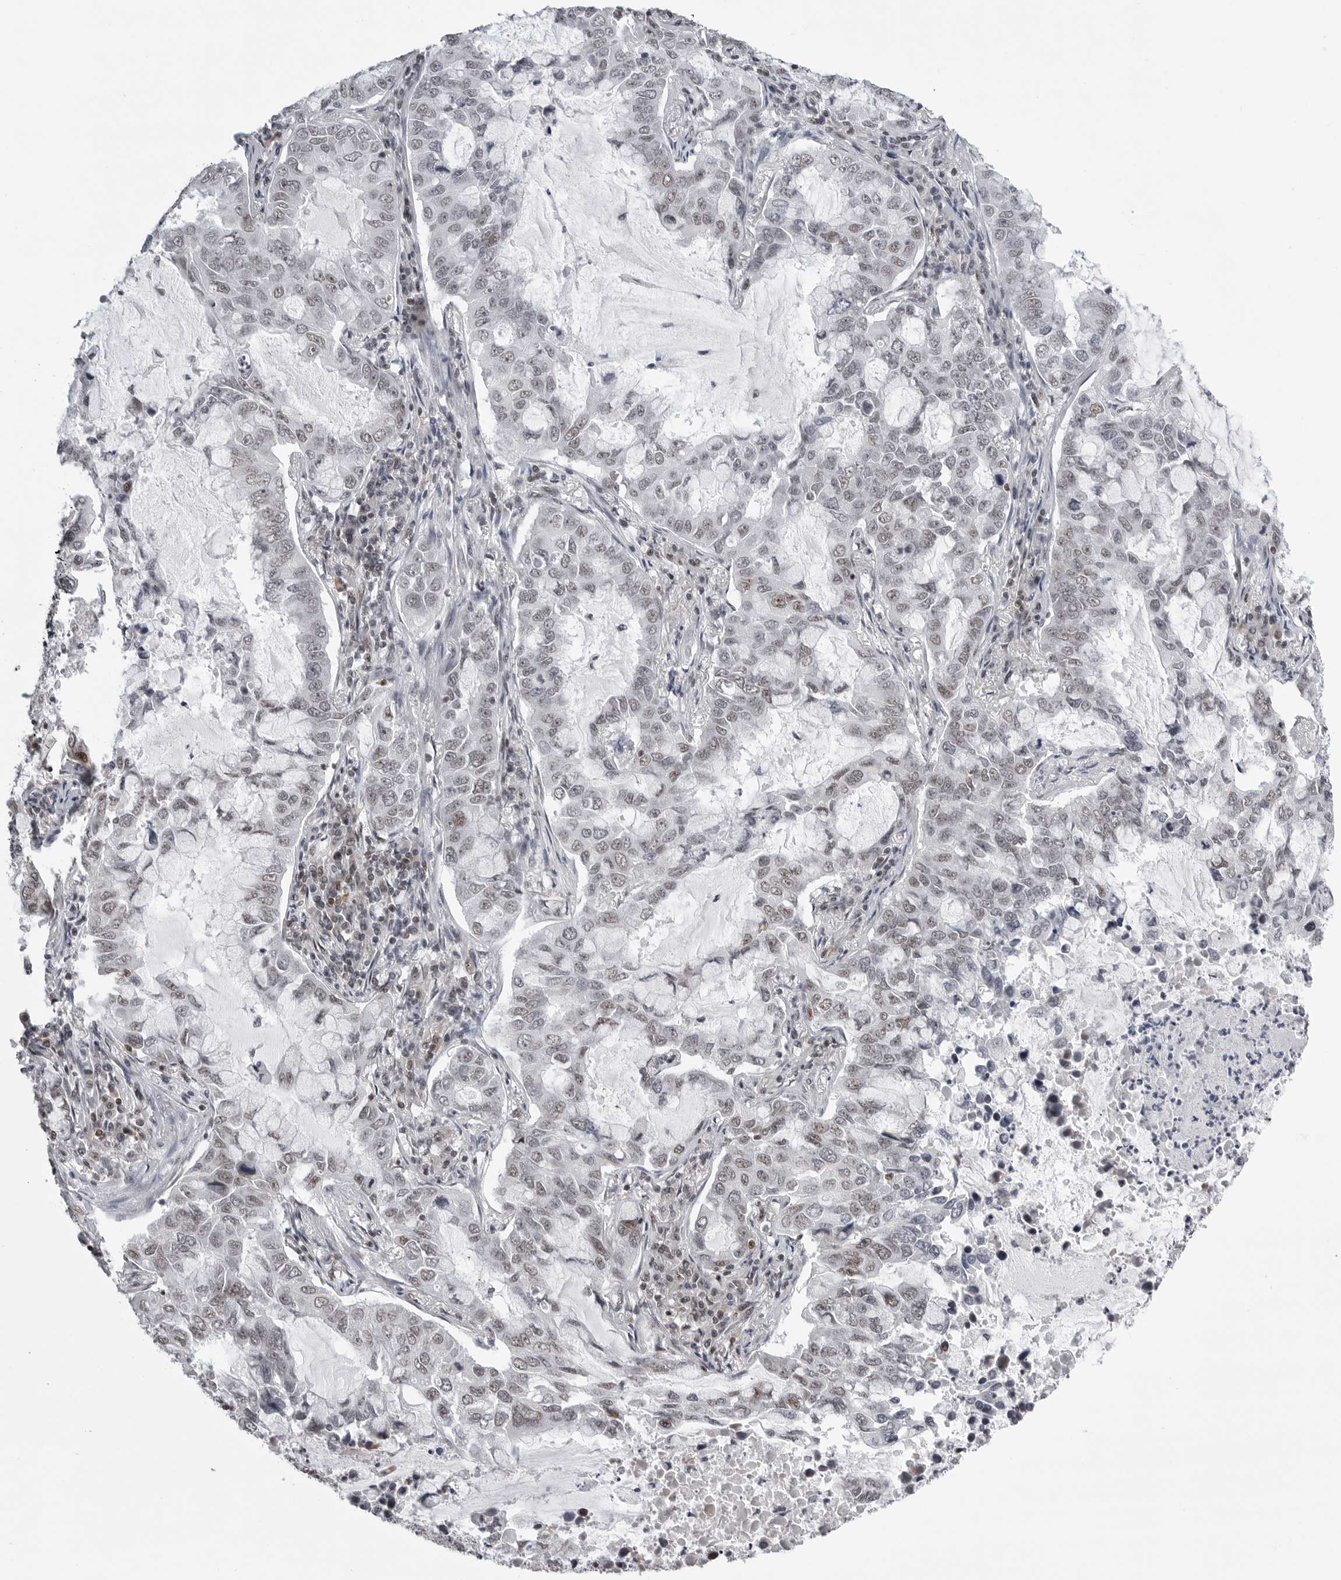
{"staining": {"intensity": "moderate", "quantity": "<25%", "location": "nuclear"}, "tissue": "lung cancer", "cell_type": "Tumor cells", "image_type": "cancer", "snomed": [{"axis": "morphology", "description": "Adenocarcinoma, NOS"}, {"axis": "topography", "description": "Lung"}], "caption": "Human lung cancer (adenocarcinoma) stained with a protein marker demonstrates moderate staining in tumor cells.", "gene": "WRAP53", "patient": {"sex": "male", "age": 64}}